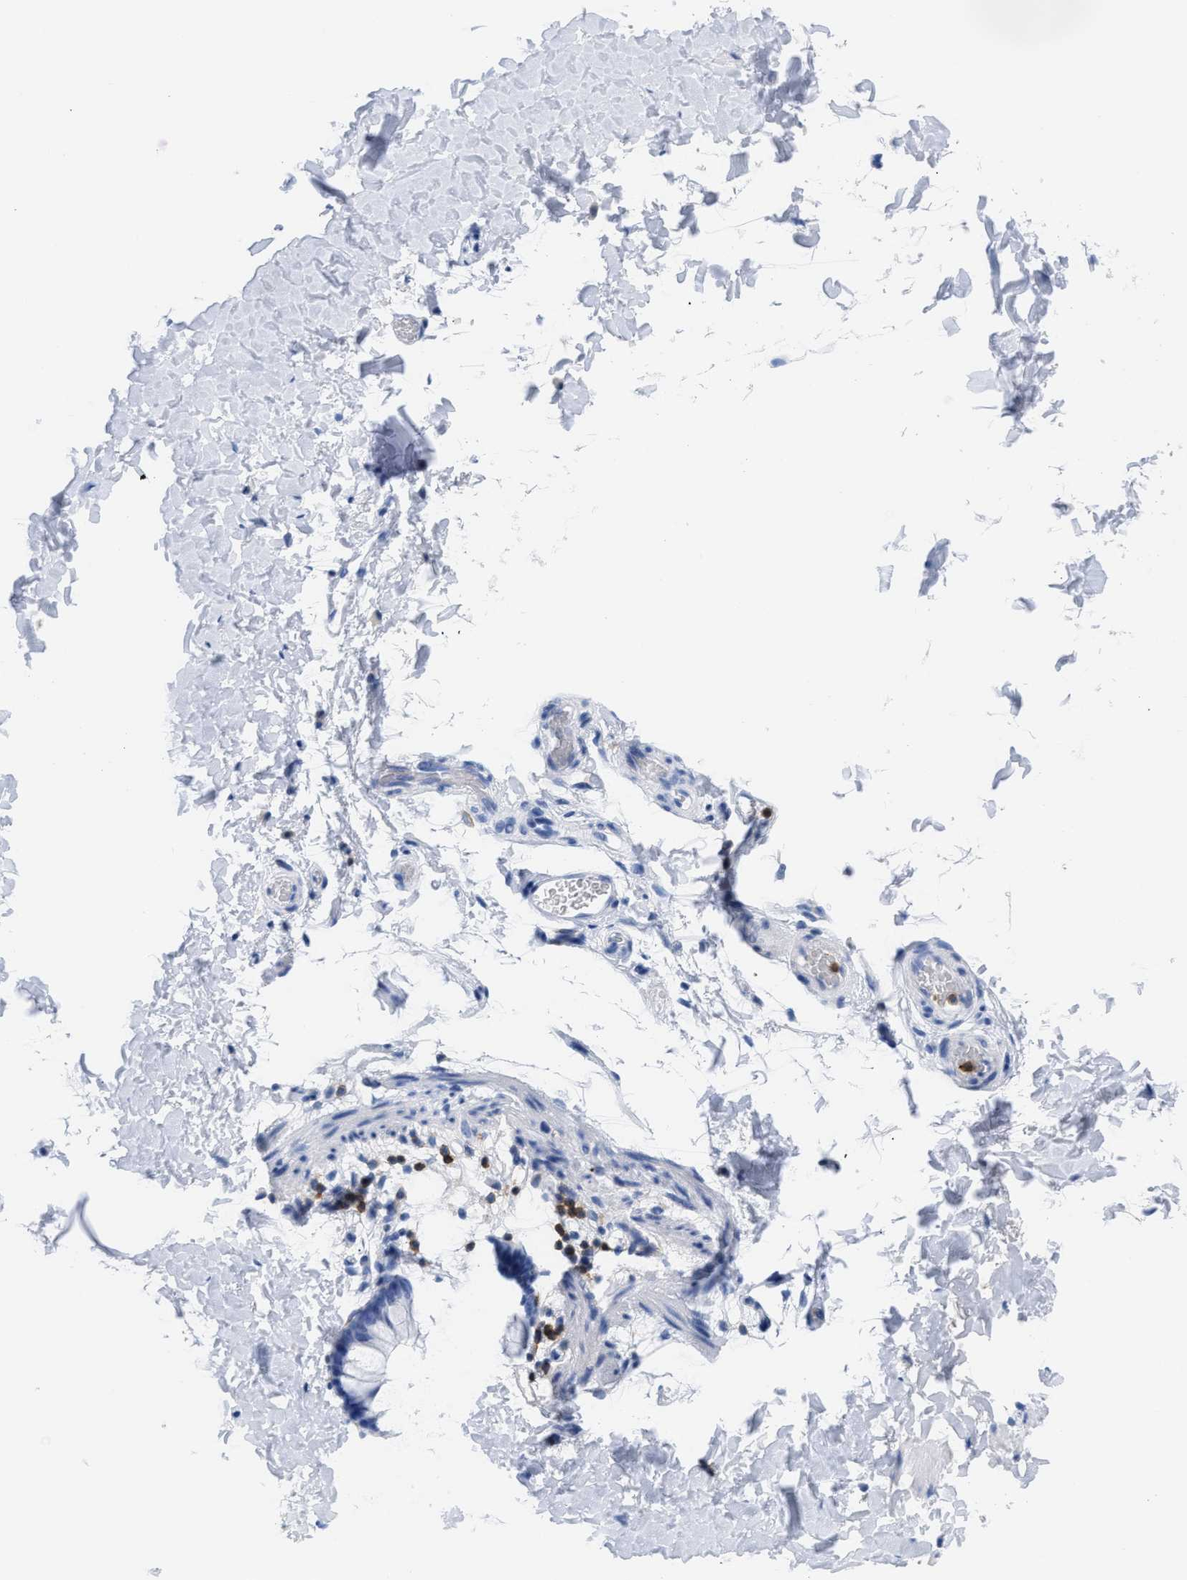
{"staining": {"intensity": "negative", "quantity": "none", "location": "none"}, "tissue": "smooth muscle", "cell_type": "Smooth muscle cells", "image_type": "normal", "snomed": [{"axis": "morphology", "description": "Normal tissue, NOS"}, {"axis": "topography", "description": "Smooth muscle"}, {"axis": "topography", "description": "Colon"}], "caption": "Smooth muscle cells show no significant staining in normal smooth muscle. (IHC, brightfield microscopy, high magnification).", "gene": "LCP1", "patient": {"sex": "male", "age": 67}}